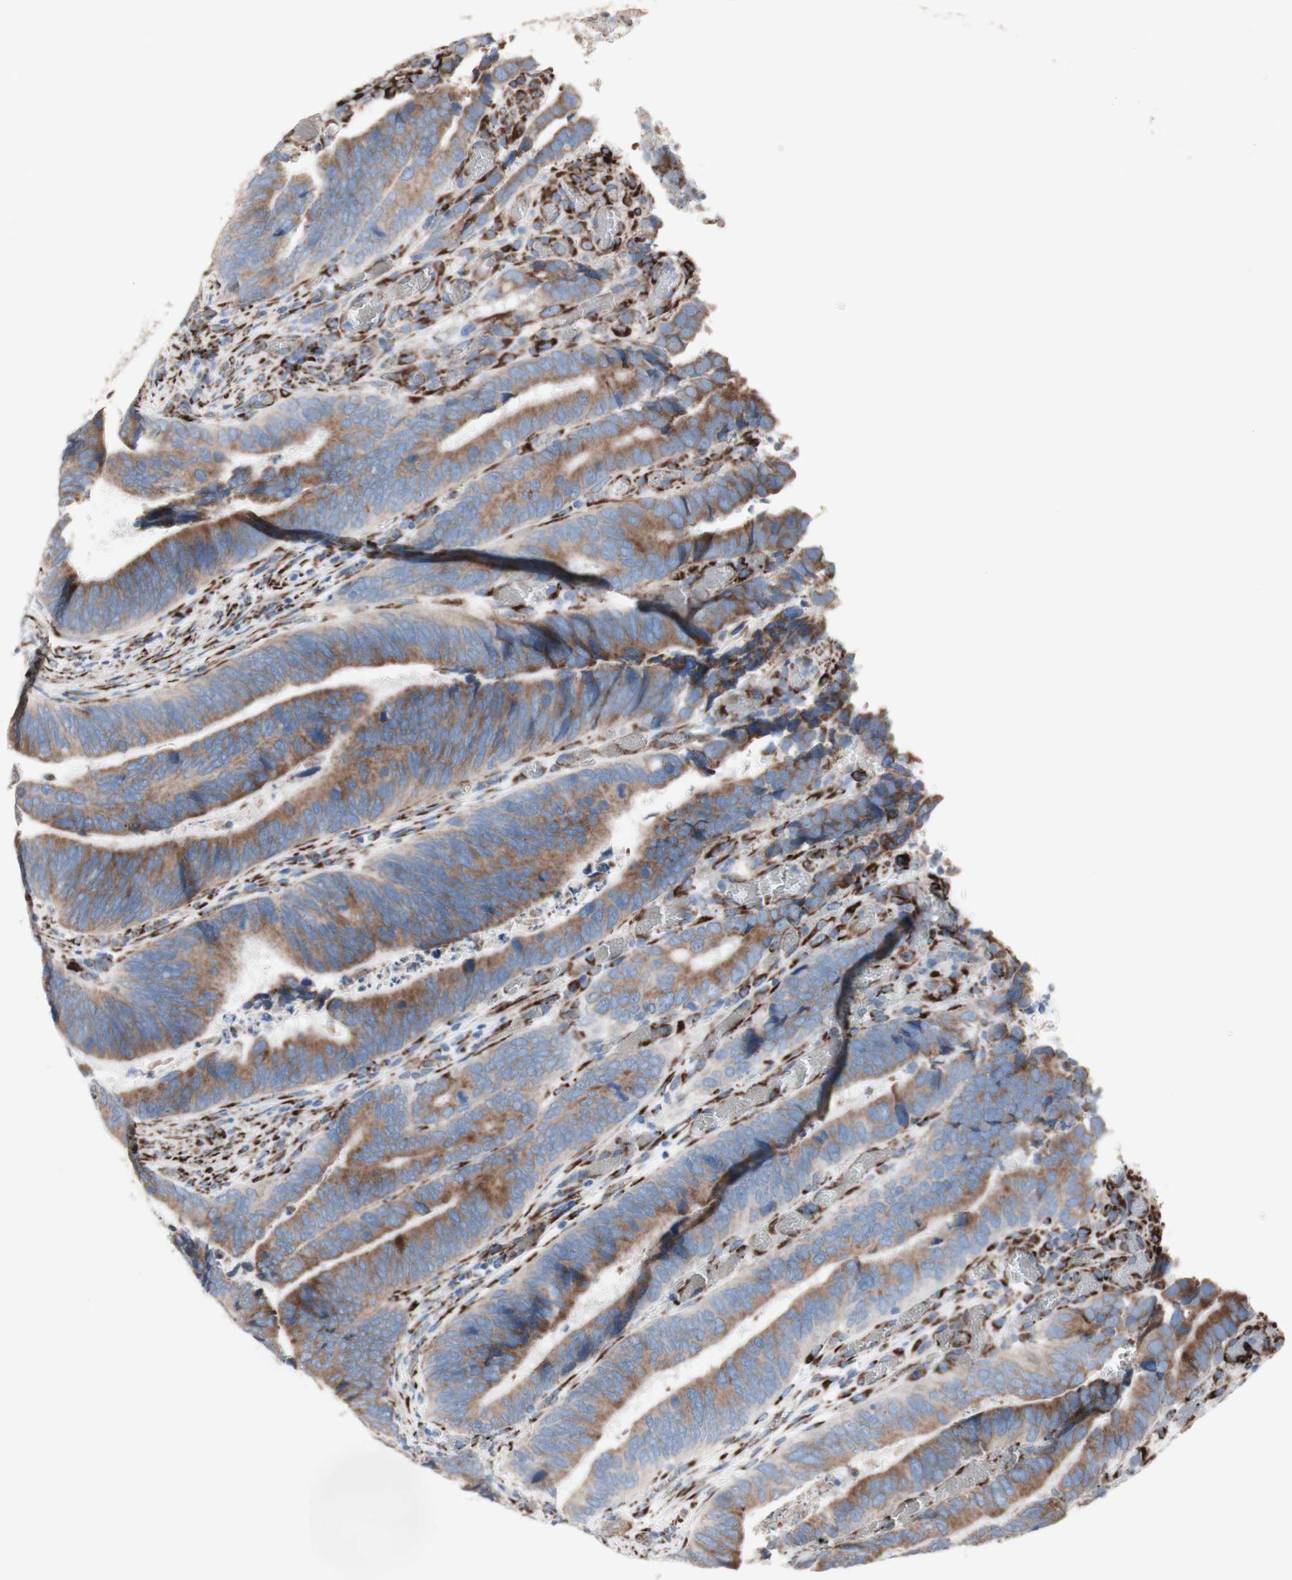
{"staining": {"intensity": "moderate", "quantity": ">75%", "location": "cytoplasmic/membranous"}, "tissue": "colorectal cancer", "cell_type": "Tumor cells", "image_type": "cancer", "snomed": [{"axis": "morphology", "description": "Adenocarcinoma, NOS"}, {"axis": "topography", "description": "Colon"}], "caption": "This is an image of IHC staining of colorectal adenocarcinoma, which shows moderate expression in the cytoplasmic/membranous of tumor cells.", "gene": "AGPAT5", "patient": {"sex": "male", "age": 72}}